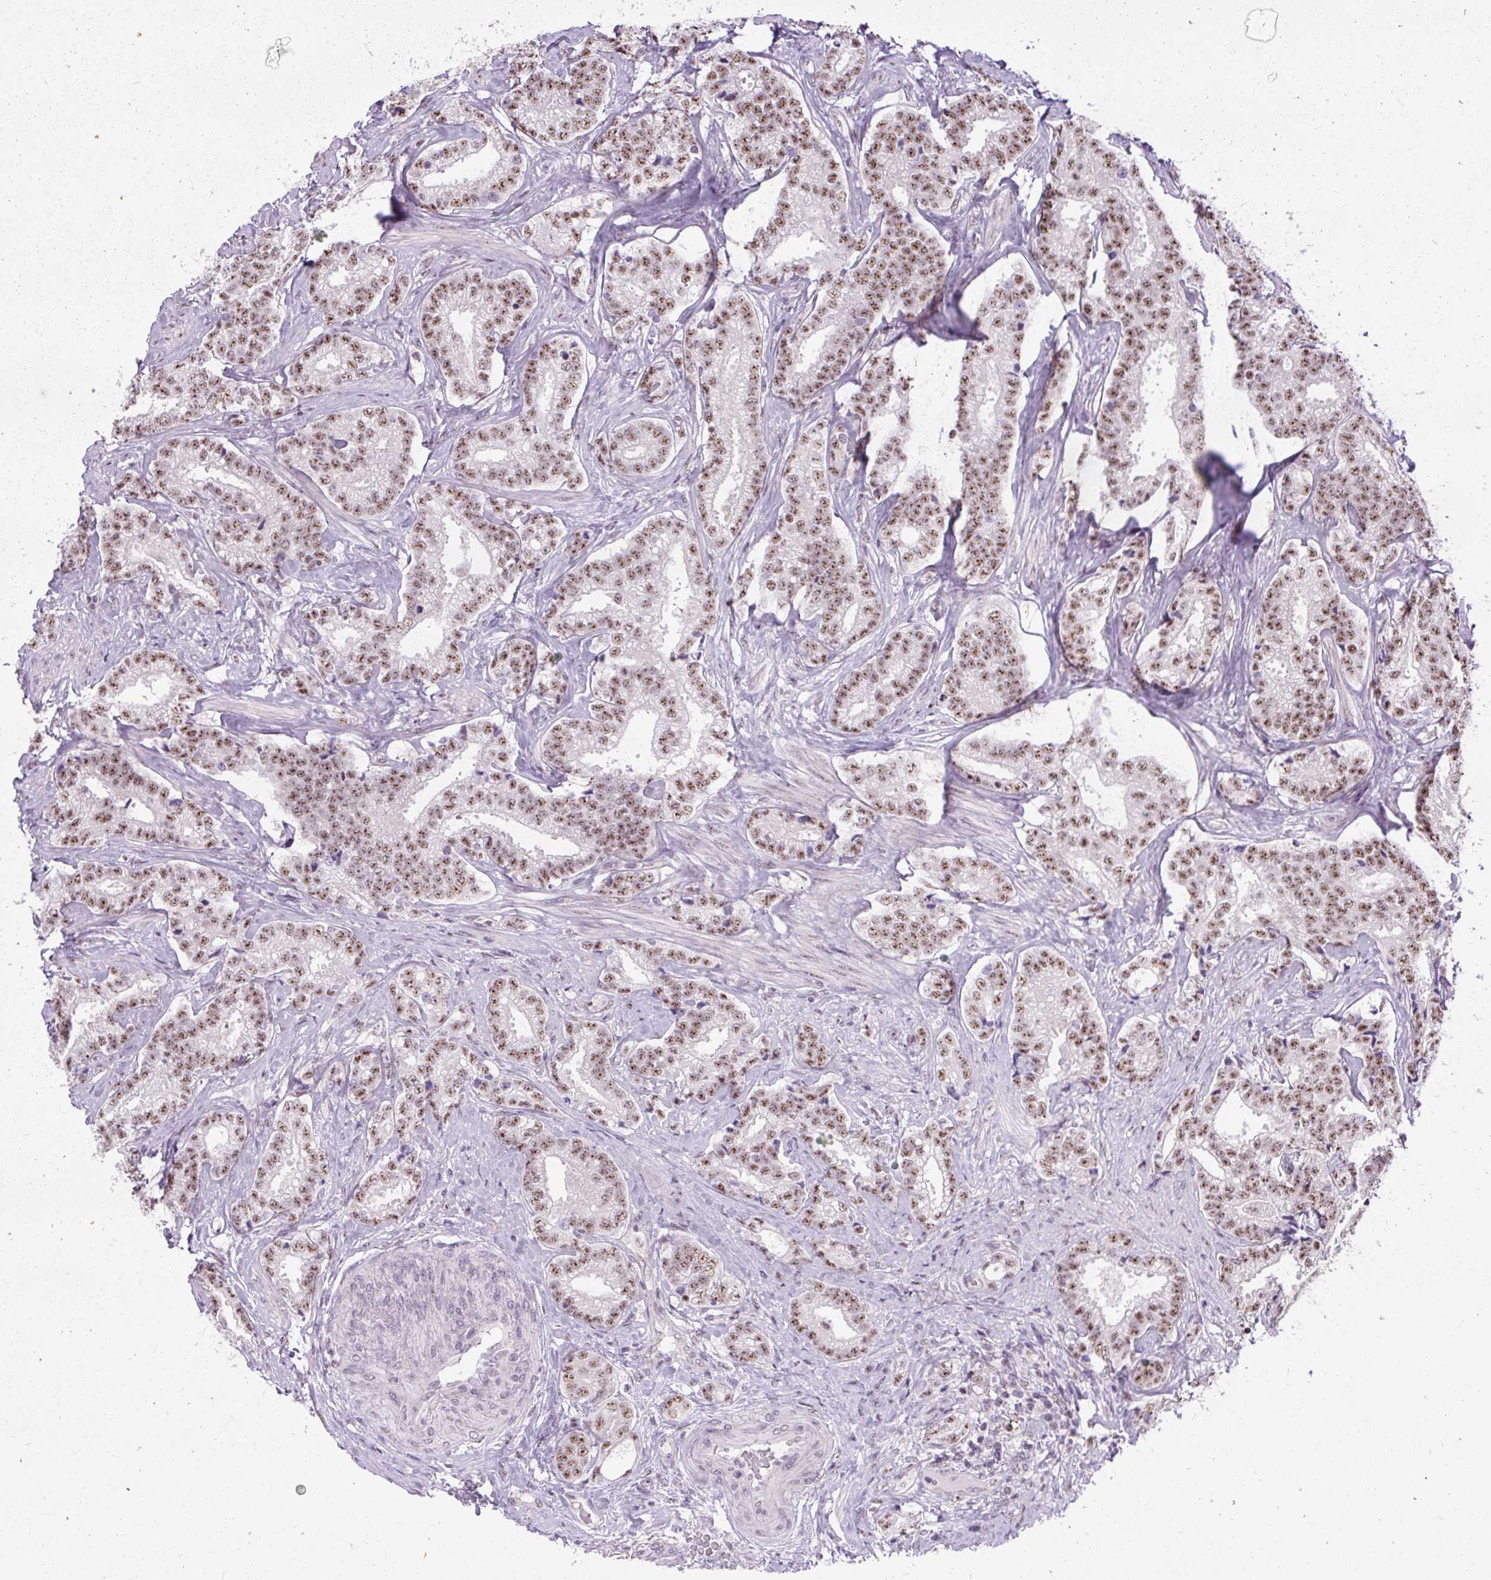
{"staining": {"intensity": "moderate", "quantity": ">75%", "location": "nuclear"}, "tissue": "prostate cancer", "cell_type": "Tumor cells", "image_type": "cancer", "snomed": [{"axis": "morphology", "description": "Adenocarcinoma, Low grade"}, {"axis": "topography", "description": "Prostate"}], "caption": "Tumor cells reveal moderate nuclear positivity in approximately >75% of cells in adenocarcinoma (low-grade) (prostate).", "gene": "SMC5", "patient": {"sex": "male", "age": 63}}